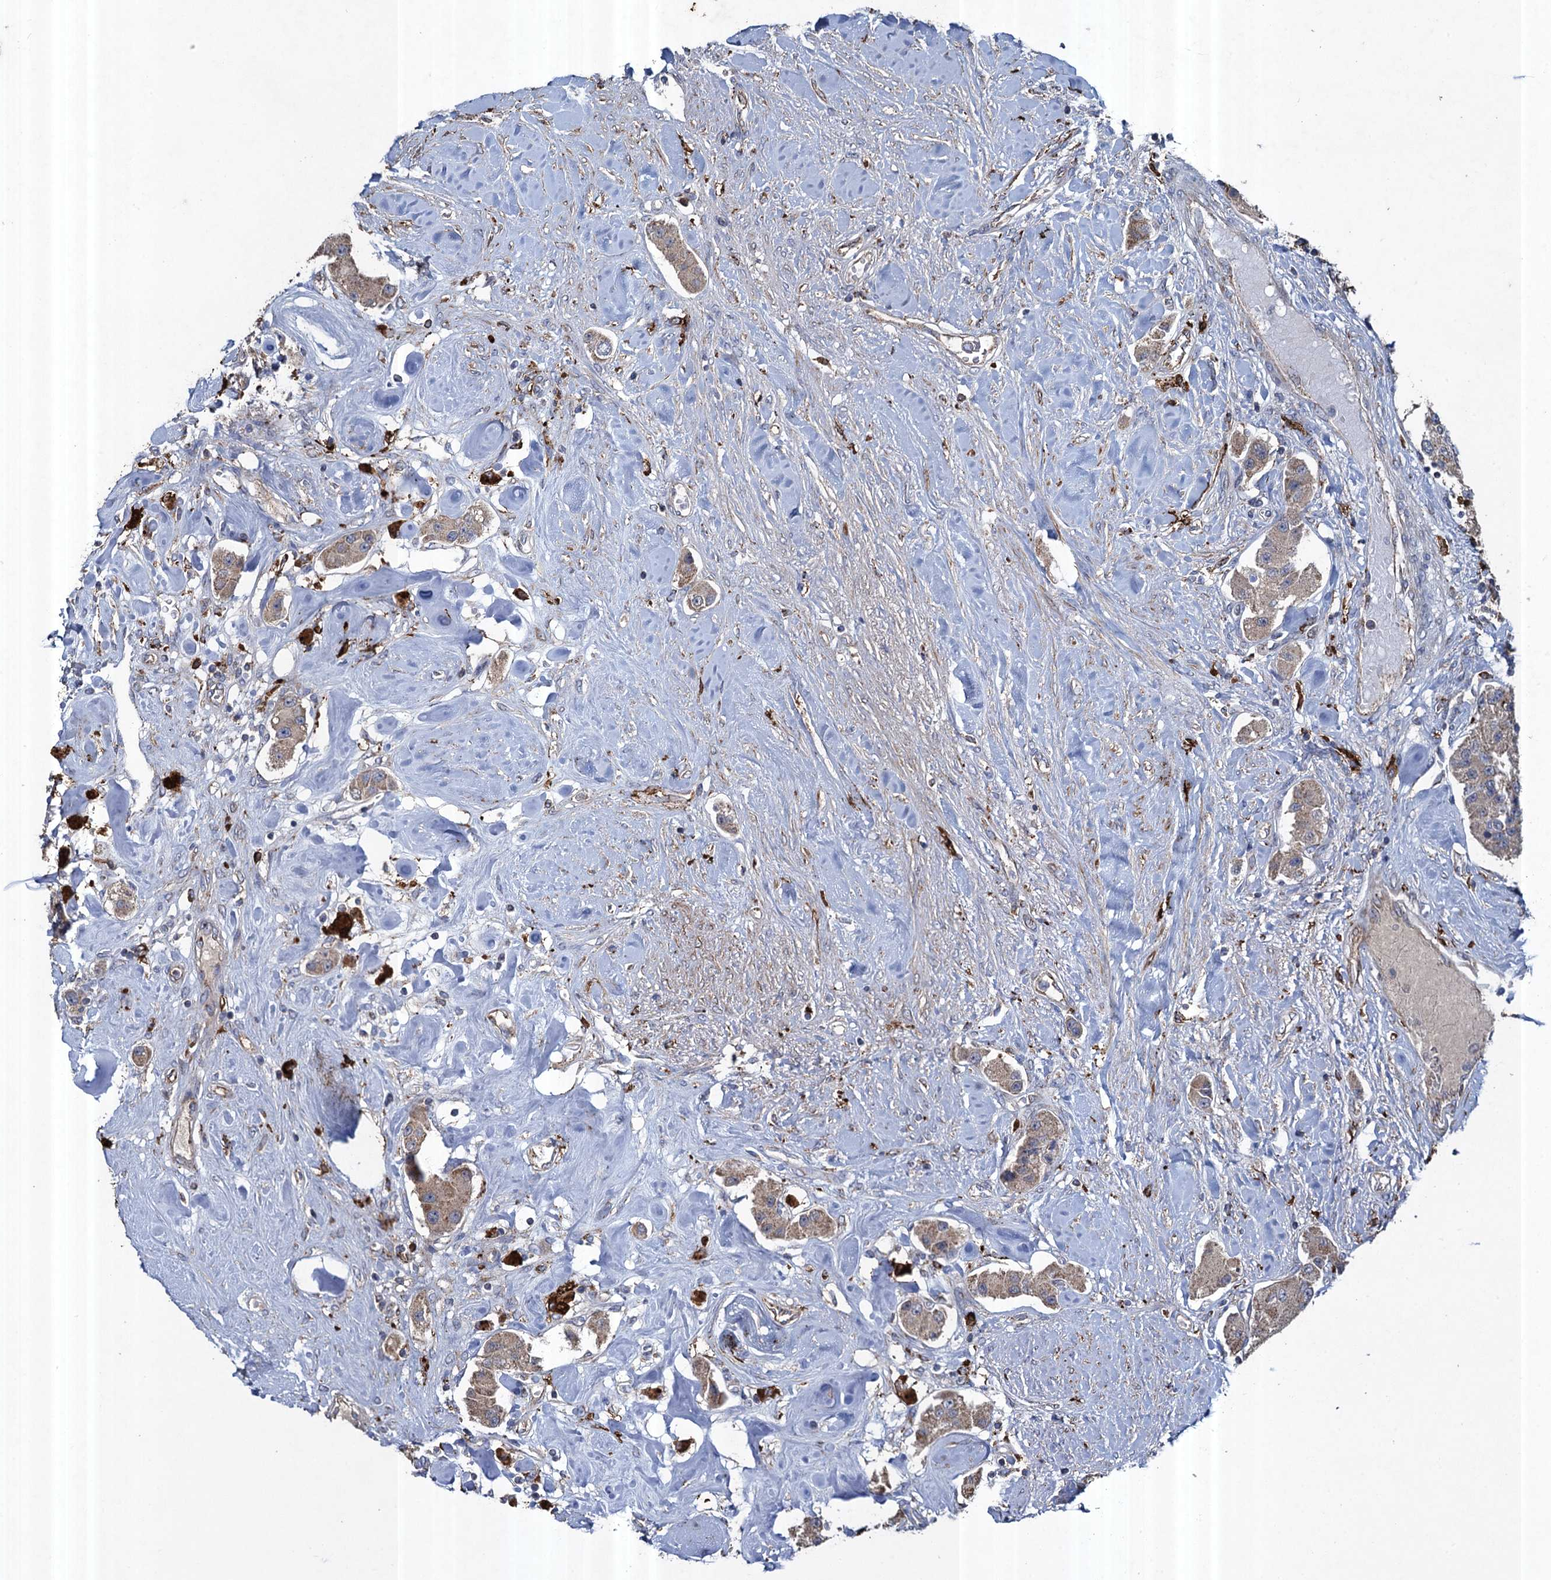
{"staining": {"intensity": "weak", "quantity": ">75%", "location": "cytoplasmic/membranous"}, "tissue": "carcinoid", "cell_type": "Tumor cells", "image_type": "cancer", "snomed": [{"axis": "morphology", "description": "Carcinoid, malignant, NOS"}, {"axis": "topography", "description": "Pancreas"}], "caption": "High-power microscopy captured an IHC photomicrograph of malignant carcinoid, revealing weak cytoplasmic/membranous expression in about >75% of tumor cells.", "gene": "TXNDC11", "patient": {"sex": "male", "age": 41}}